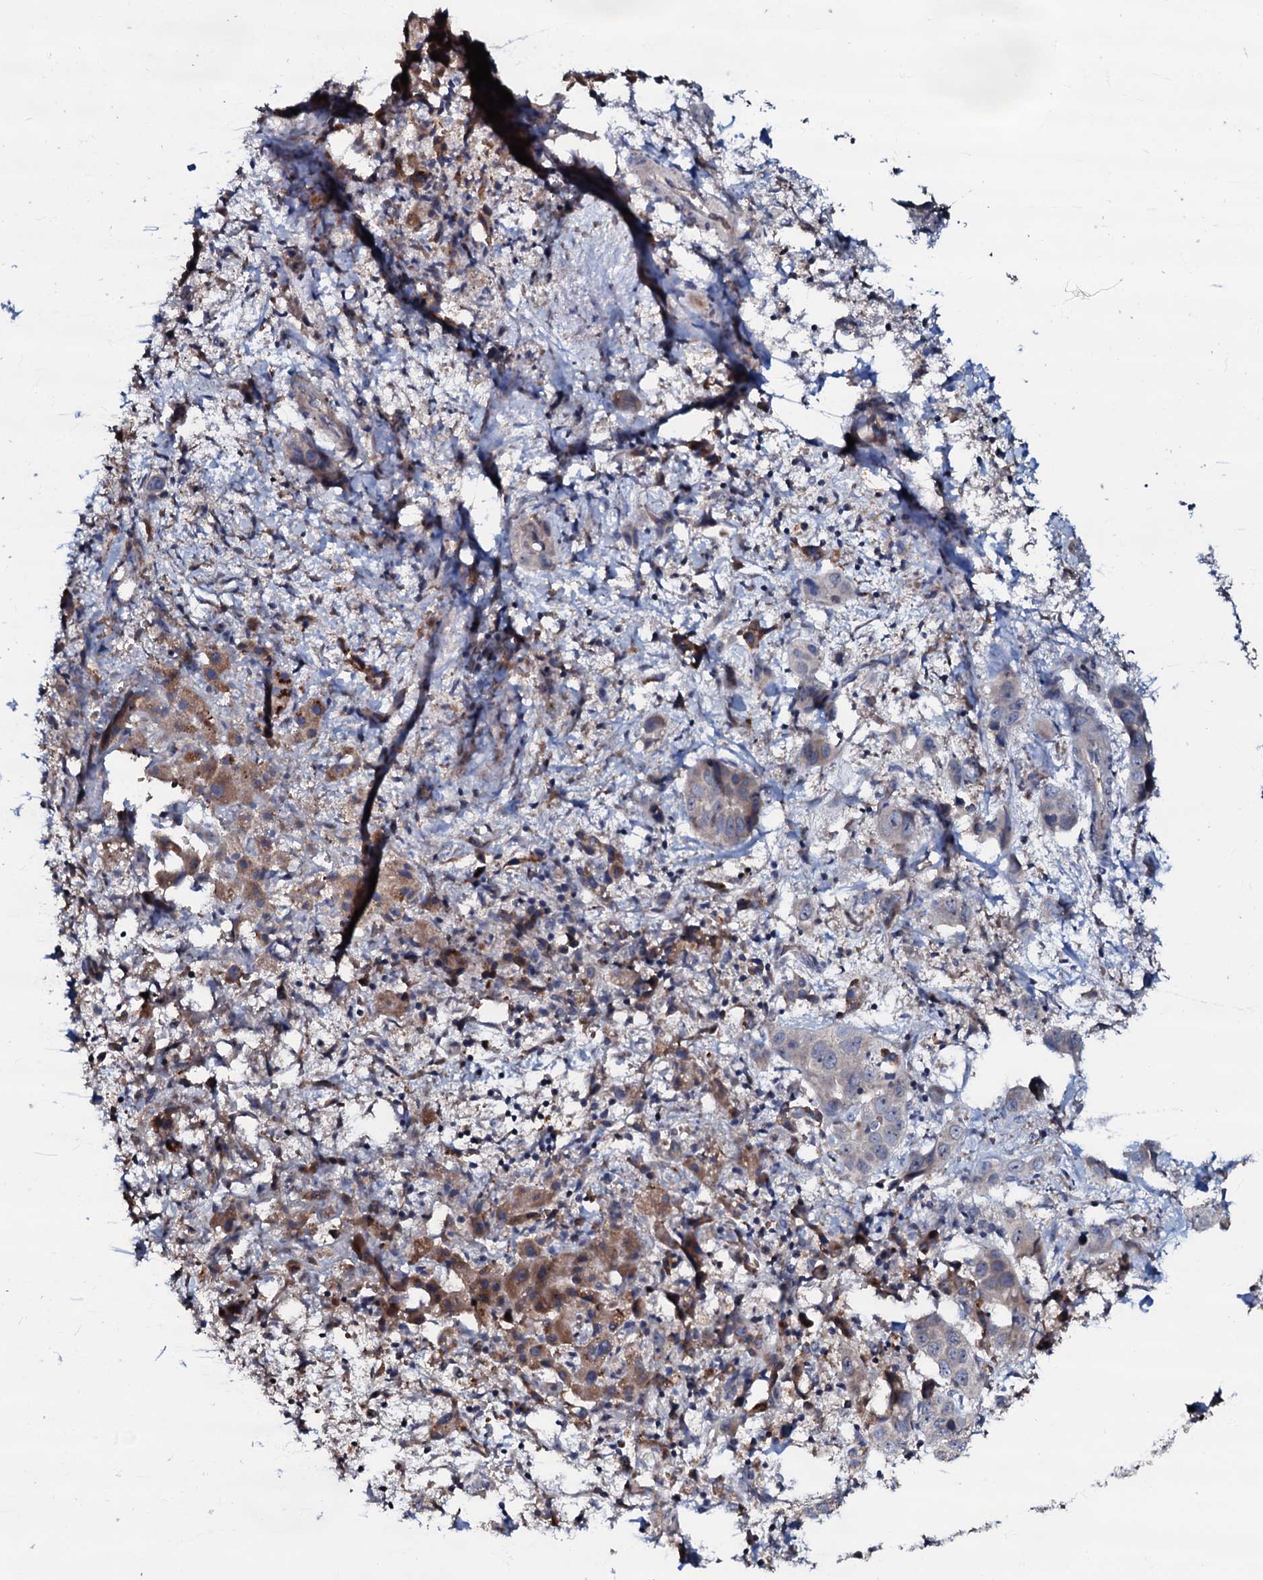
{"staining": {"intensity": "negative", "quantity": "none", "location": "none"}, "tissue": "liver cancer", "cell_type": "Tumor cells", "image_type": "cancer", "snomed": [{"axis": "morphology", "description": "Cholangiocarcinoma"}, {"axis": "topography", "description": "Liver"}], "caption": "The immunohistochemistry photomicrograph has no significant staining in tumor cells of liver cancer tissue. (Immunohistochemistry (ihc), brightfield microscopy, high magnification).", "gene": "CPNE2", "patient": {"sex": "female", "age": 52}}